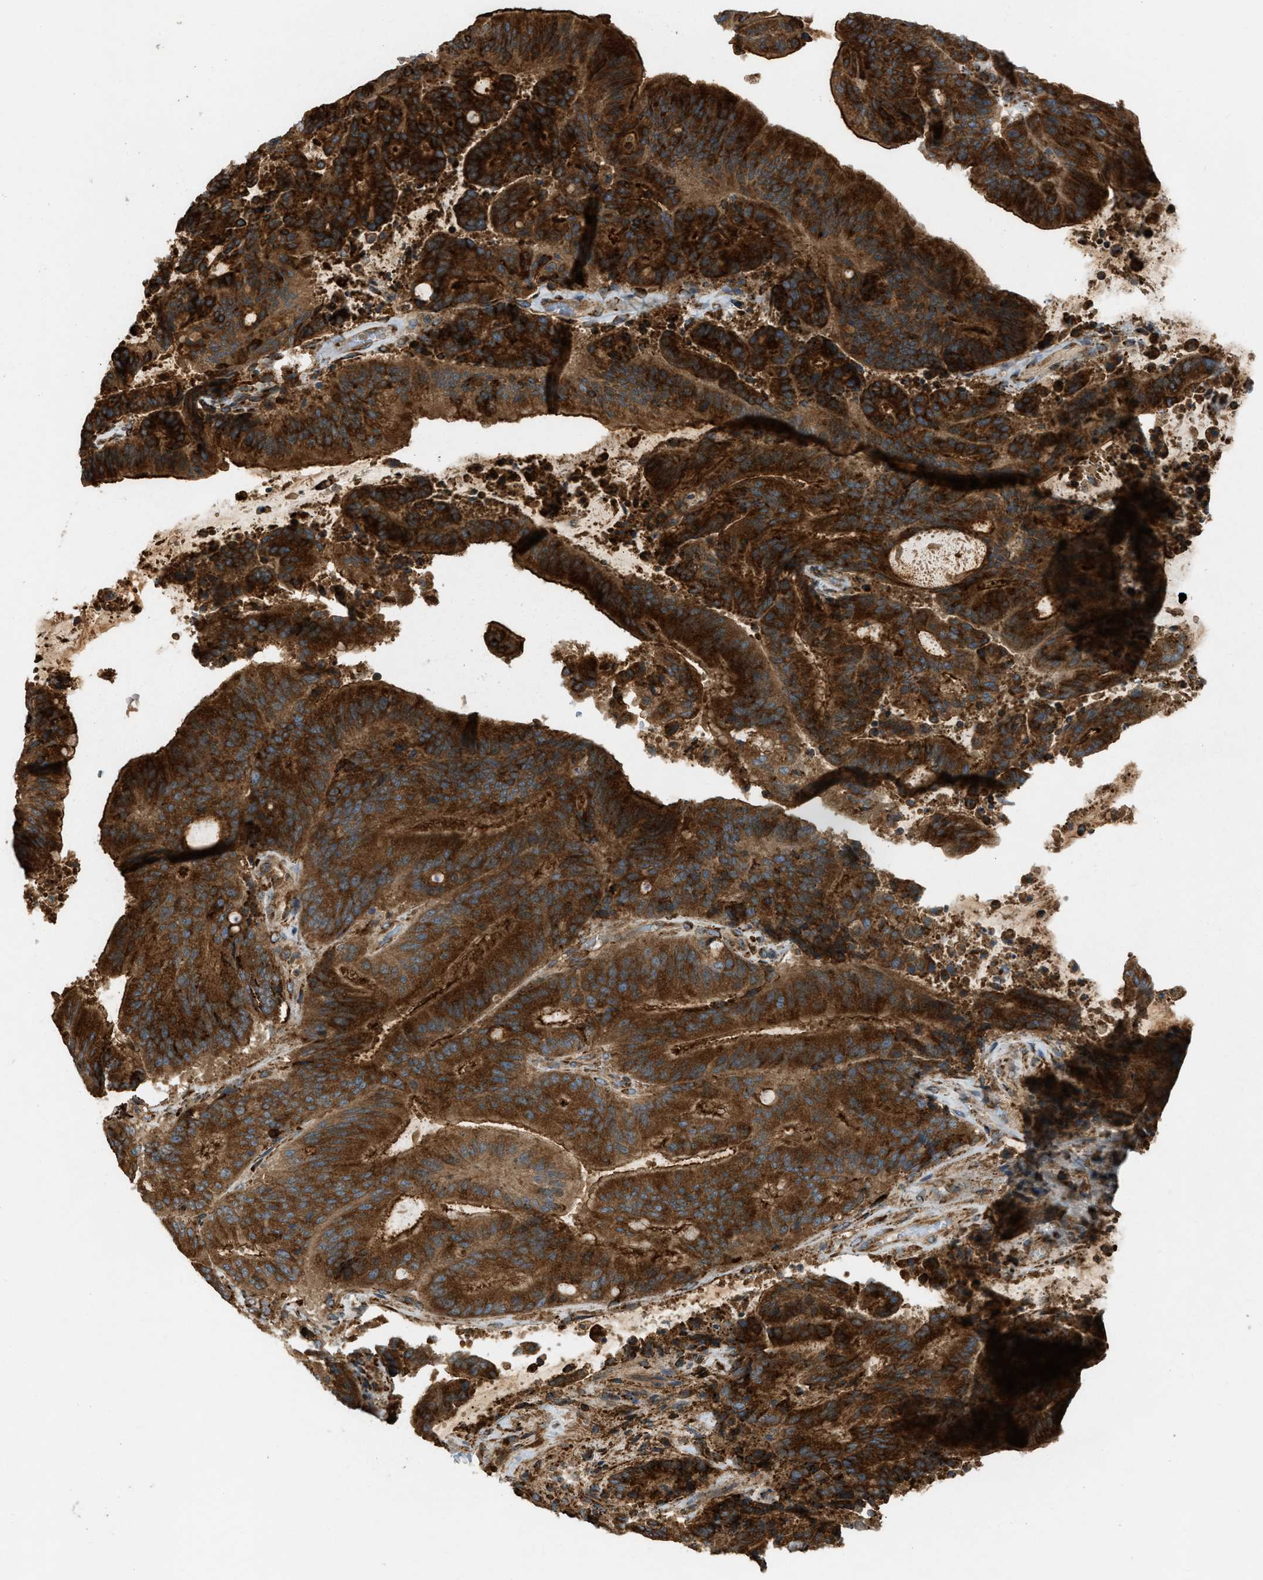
{"staining": {"intensity": "strong", "quantity": ">75%", "location": "cytoplasmic/membranous"}, "tissue": "liver cancer", "cell_type": "Tumor cells", "image_type": "cancer", "snomed": [{"axis": "morphology", "description": "Normal tissue, NOS"}, {"axis": "morphology", "description": "Cholangiocarcinoma"}, {"axis": "topography", "description": "Liver"}, {"axis": "topography", "description": "Peripheral nerve tissue"}], "caption": "Immunohistochemistry (IHC) micrograph of neoplastic tissue: cholangiocarcinoma (liver) stained using IHC demonstrates high levels of strong protein expression localized specifically in the cytoplasmic/membranous of tumor cells, appearing as a cytoplasmic/membranous brown color.", "gene": "BAIAP2L1", "patient": {"sex": "female", "age": 73}}